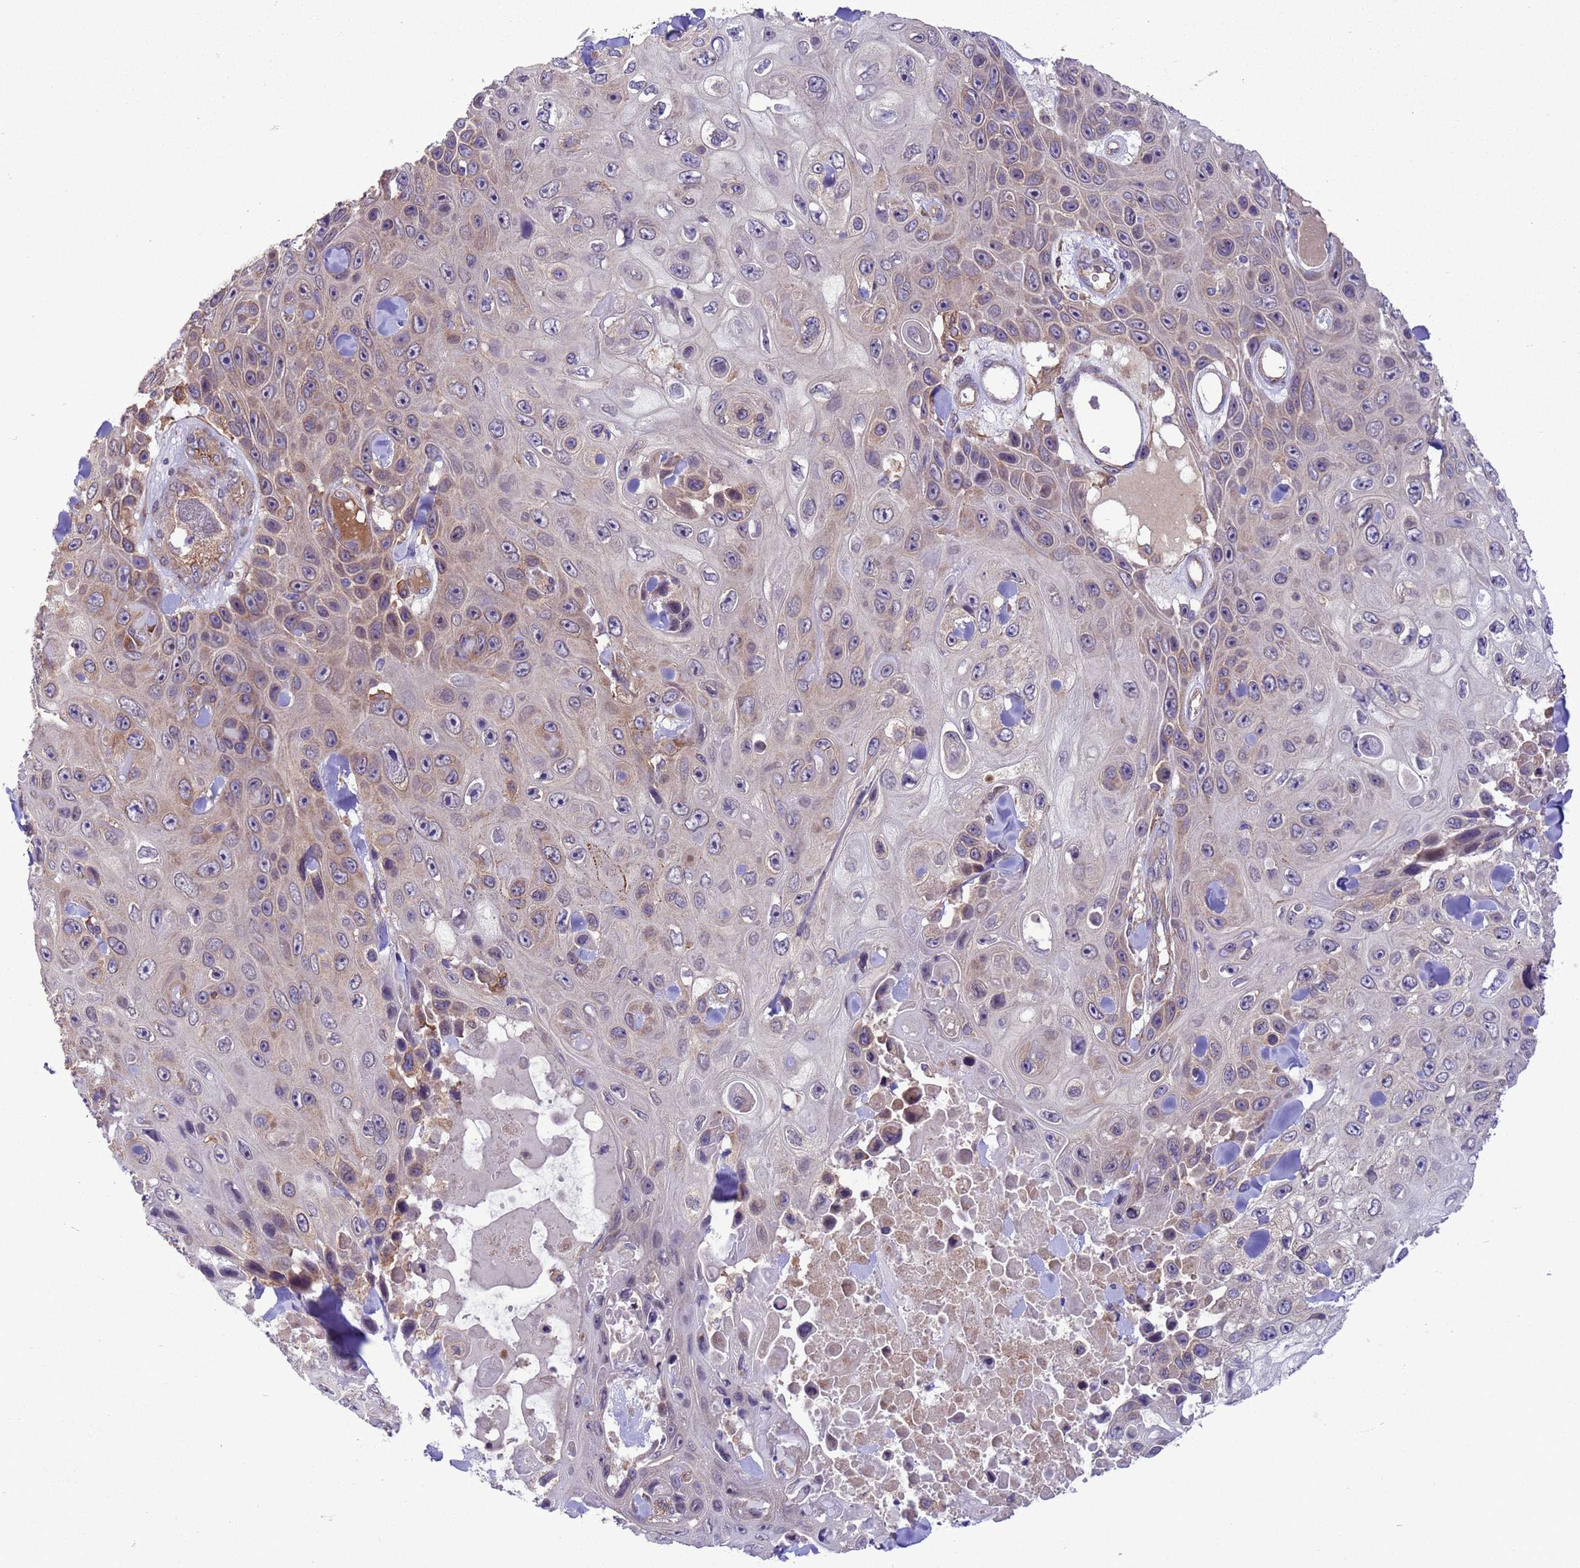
{"staining": {"intensity": "weak", "quantity": "25%-75%", "location": "cytoplasmic/membranous"}, "tissue": "skin cancer", "cell_type": "Tumor cells", "image_type": "cancer", "snomed": [{"axis": "morphology", "description": "Squamous cell carcinoma, NOS"}, {"axis": "topography", "description": "Skin"}], "caption": "Immunohistochemistry (IHC) micrograph of neoplastic tissue: human skin squamous cell carcinoma stained using immunohistochemistry demonstrates low levels of weak protein expression localized specifically in the cytoplasmic/membranous of tumor cells, appearing as a cytoplasmic/membranous brown color.", "gene": "ARHGAP12", "patient": {"sex": "male", "age": 82}}